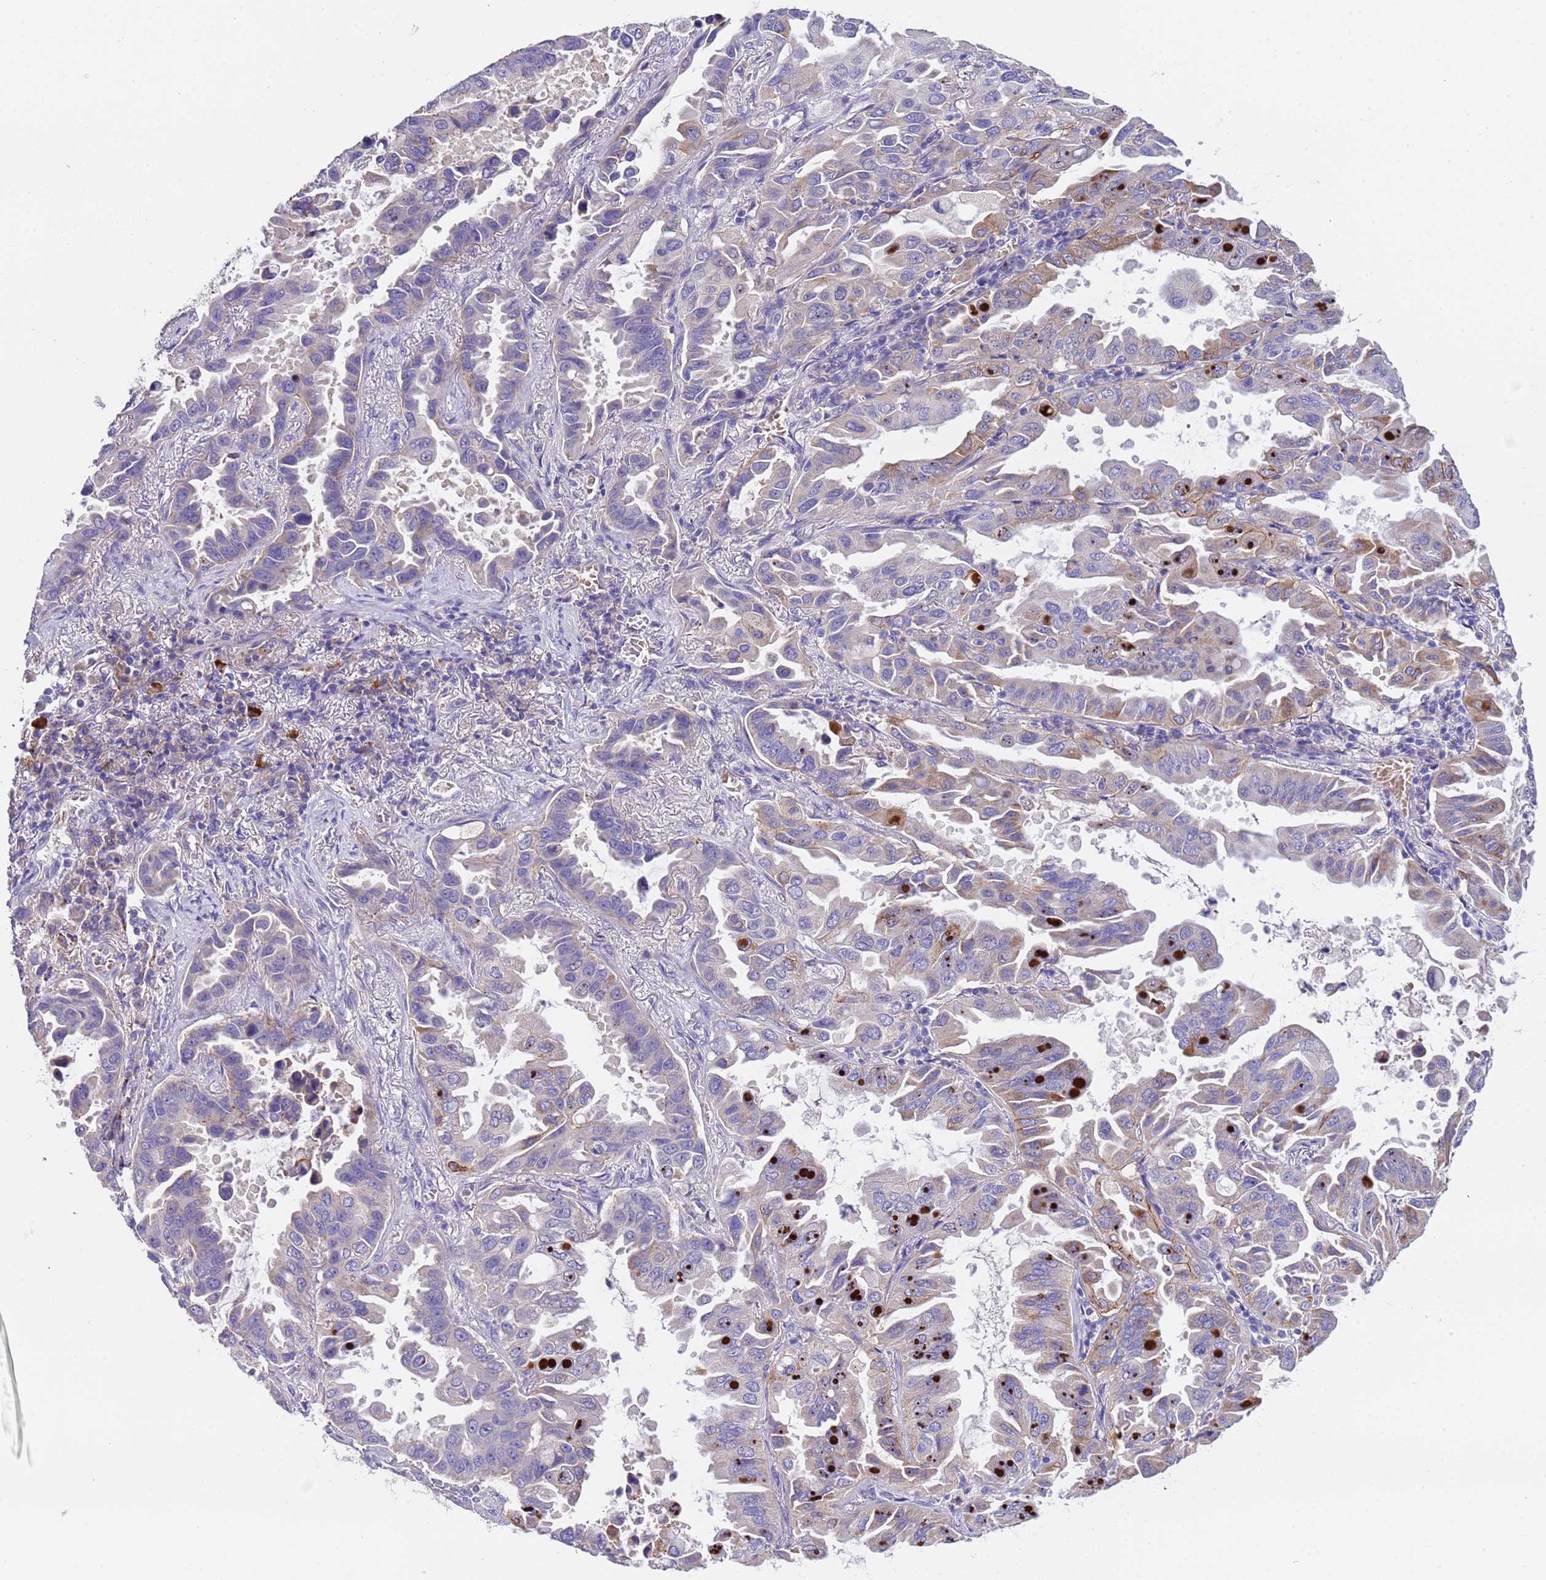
{"staining": {"intensity": "moderate", "quantity": "<25%", "location": "cytoplasmic/membranous"}, "tissue": "lung cancer", "cell_type": "Tumor cells", "image_type": "cancer", "snomed": [{"axis": "morphology", "description": "Adenocarcinoma, NOS"}, {"axis": "topography", "description": "Lung"}], "caption": "Immunohistochemistry photomicrograph of neoplastic tissue: lung cancer (adenocarcinoma) stained using immunohistochemistry reveals low levels of moderate protein expression localized specifically in the cytoplasmic/membranous of tumor cells, appearing as a cytoplasmic/membranous brown color.", "gene": "SLC24A3", "patient": {"sex": "male", "age": 64}}